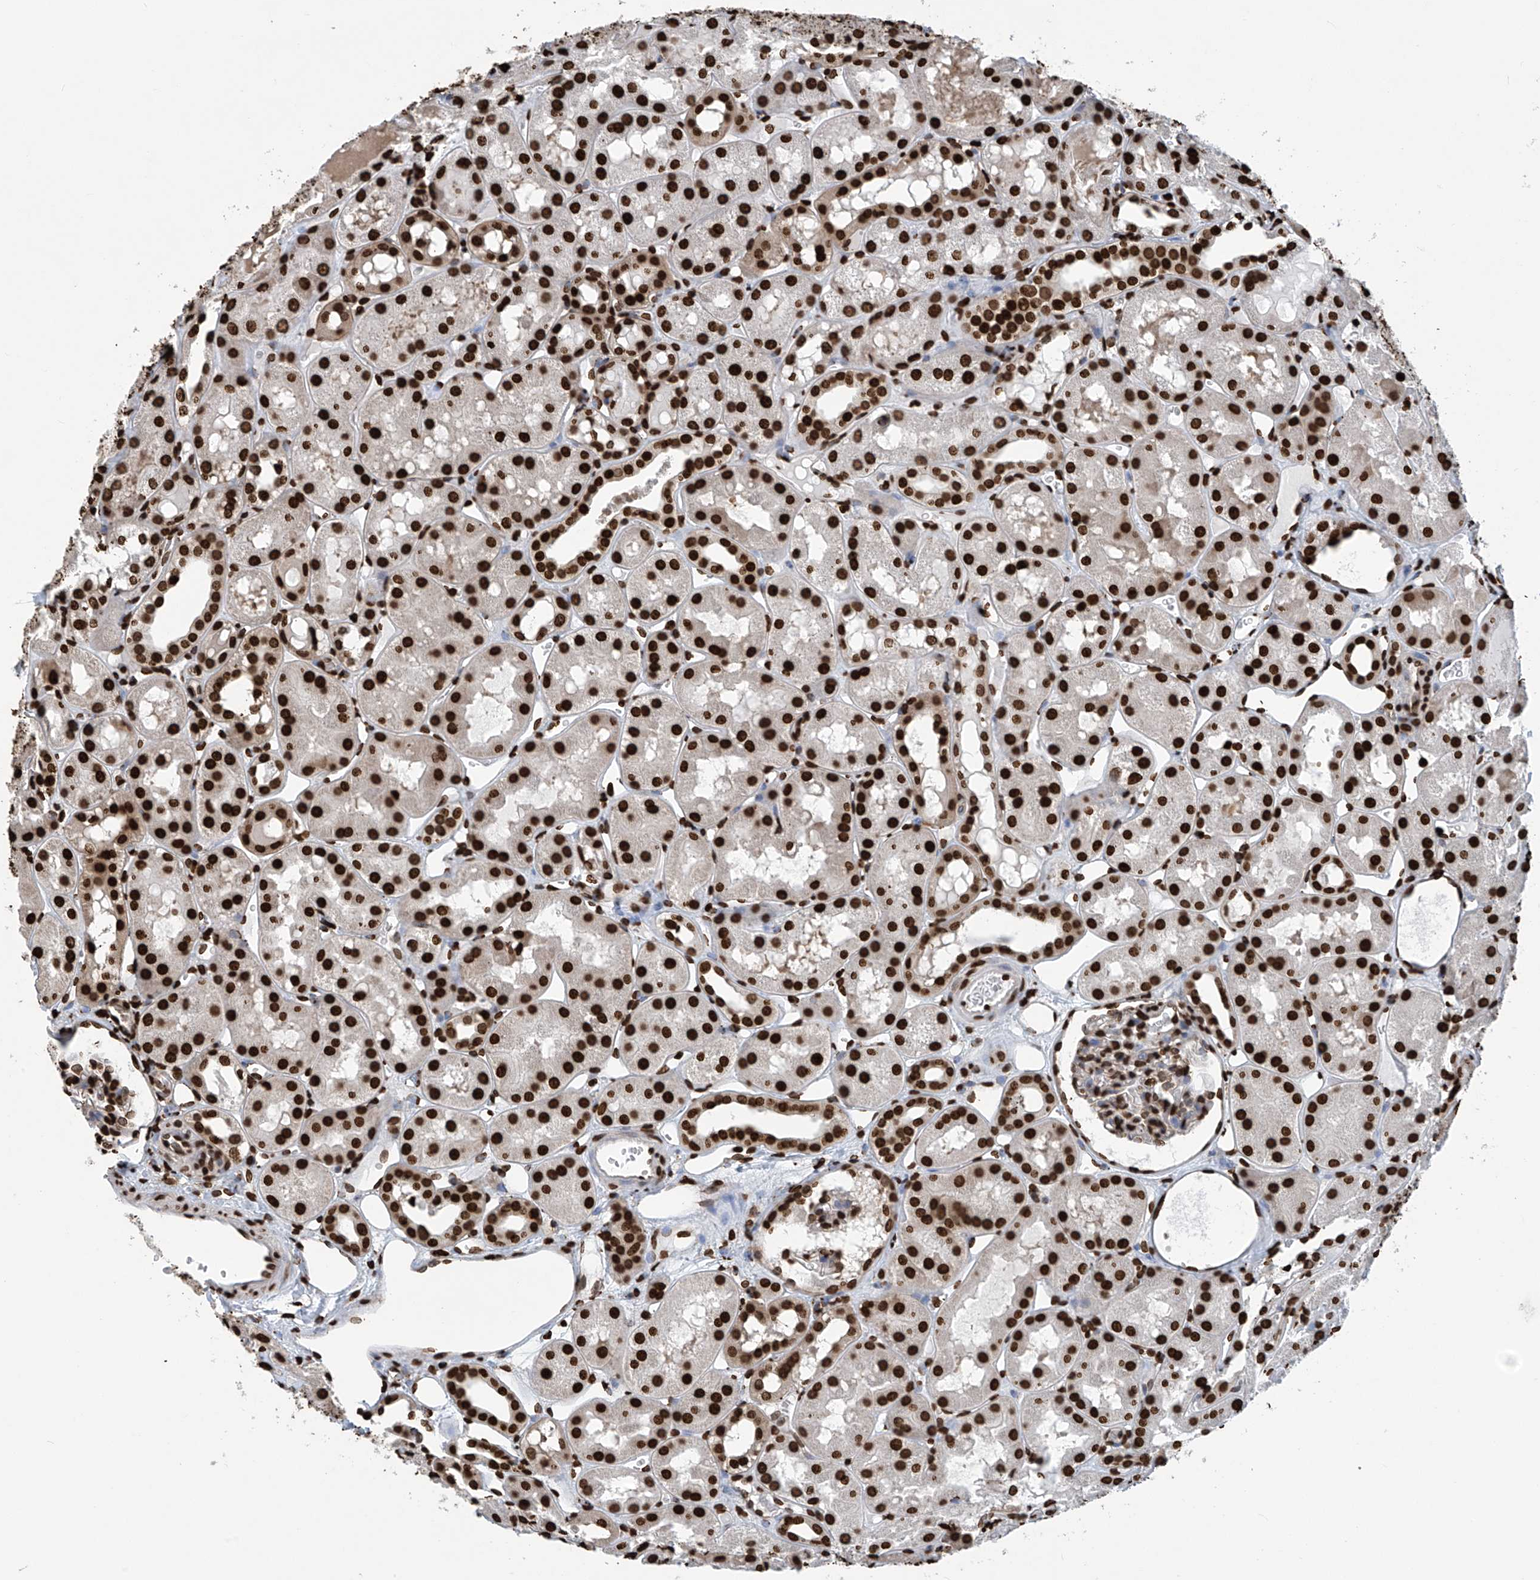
{"staining": {"intensity": "strong", "quantity": "25%-75%", "location": "nuclear"}, "tissue": "kidney", "cell_type": "Cells in glomeruli", "image_type": "normal", "snomed": [{"axis": "morphology", "description": "Normal tissue, NOS"}, {"axis": "topography", "description": "Kidney"}], "caption": "Kidney stained with DAB IHC demonstrates high levels of strong nuclear staining in approximately 25%-75% of cells in glomeruli.", "gene": "DPPA2", "patient": {"sex": "male", "age": 16}}